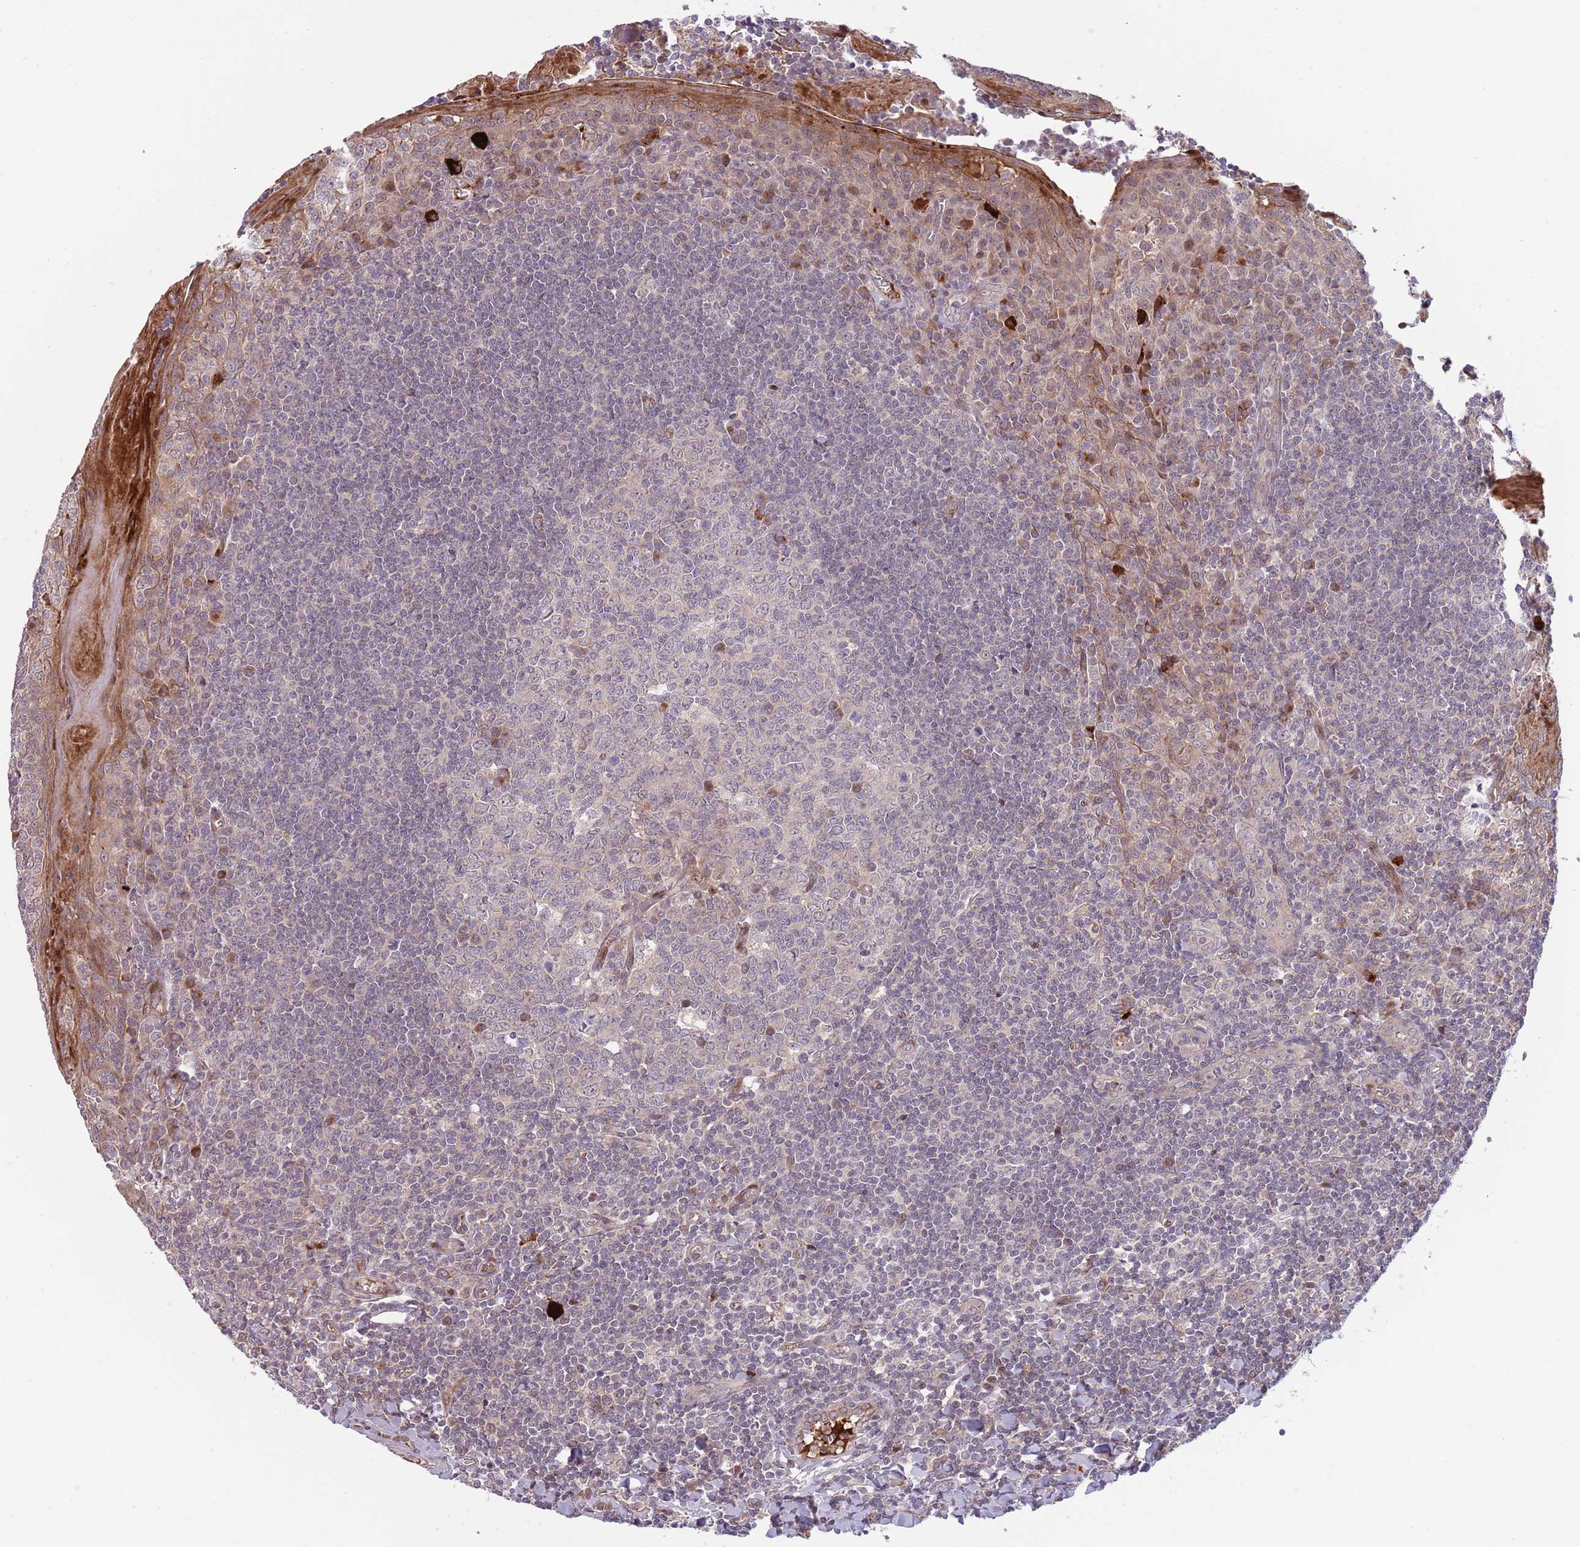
{"staining": {"intensity": "moderate", "quantity": "<25%", "location": "cytoplasmic/membranous,nuclear"}, "tissue": "tonsil", "cell_type": "Germinal center cells", "image_type": "normal", "snomed": [{"axis": "morphology", "description": "Normal tissue, NOS"}, {"axis": "topography", "description": "Tonsil"}], "caption": "Protein expression analysis of benign human tonsil reveals moderate cytoplasmic/membranous,nuclear positivity in about <25% of germinal center cells. (DAB IHC, brown staining for protein, blue staining for nuclei).", "gene": "NT5DC4", "patient": {"sex": "male", "age": 27}}